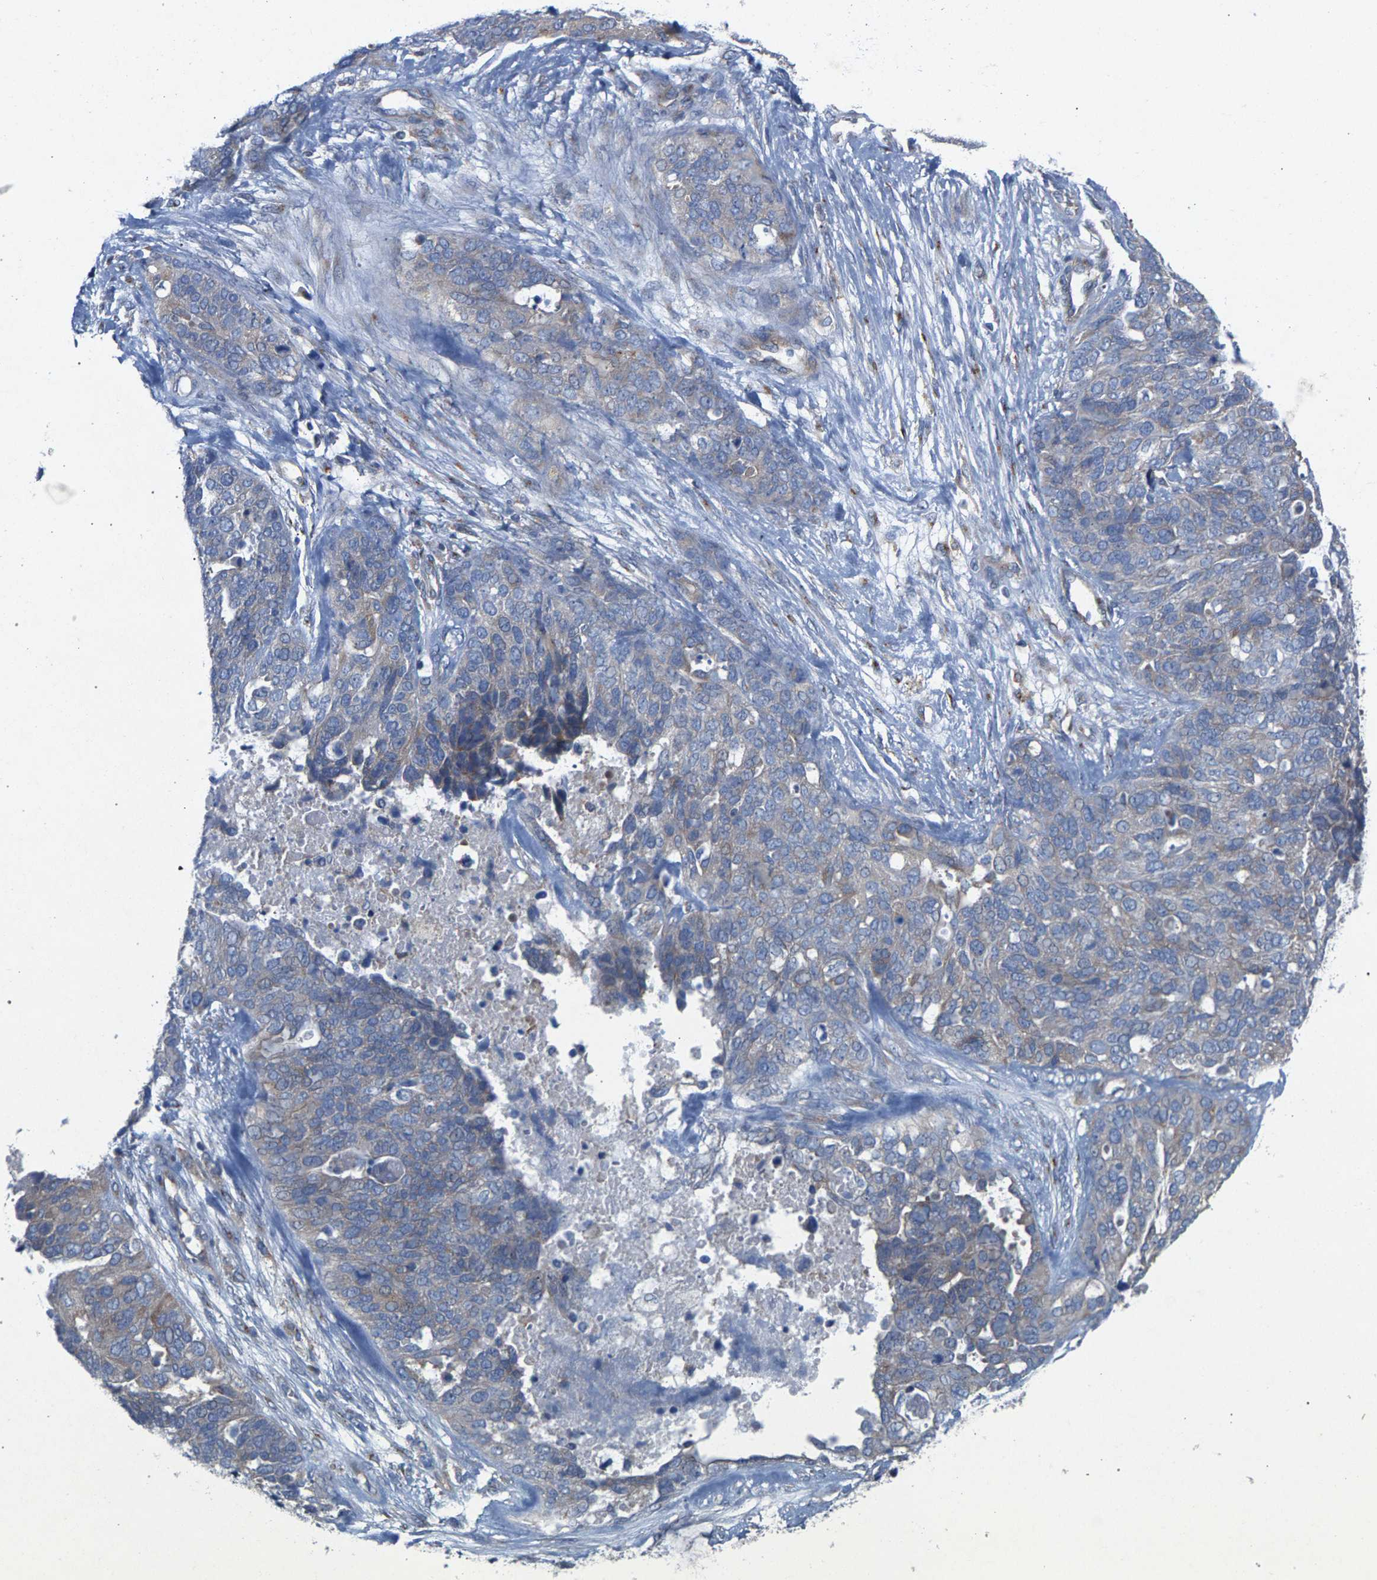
{"staining": {"intensity": "weak", "quantity": "<25%", "location": "cytoplasmic/membranous"}, "tissue": "ovarian cancer", "cell_type": "Tumor cells", "image_type": "cancer", "snomed": [{"axis": "morphology", "description": "Cystadenocarcinoma, serous, NOS"}, {"axis": "topography", "description": "Ovary"}], "caption": "This micrograph is of ovarian serous cystadenocarcinoma stained with immunohistochemistry (IHC) to label a protein in brown with the nuclei are counter-stained blue. There is no positivity in tumor cells. (Stains: DAB IHC with hematoxylin counter stain, Microscopy: brightfield microscopy at high magnification).", "gene": "MAMDC2", "patient": {"sex": "female", "age": 44}}